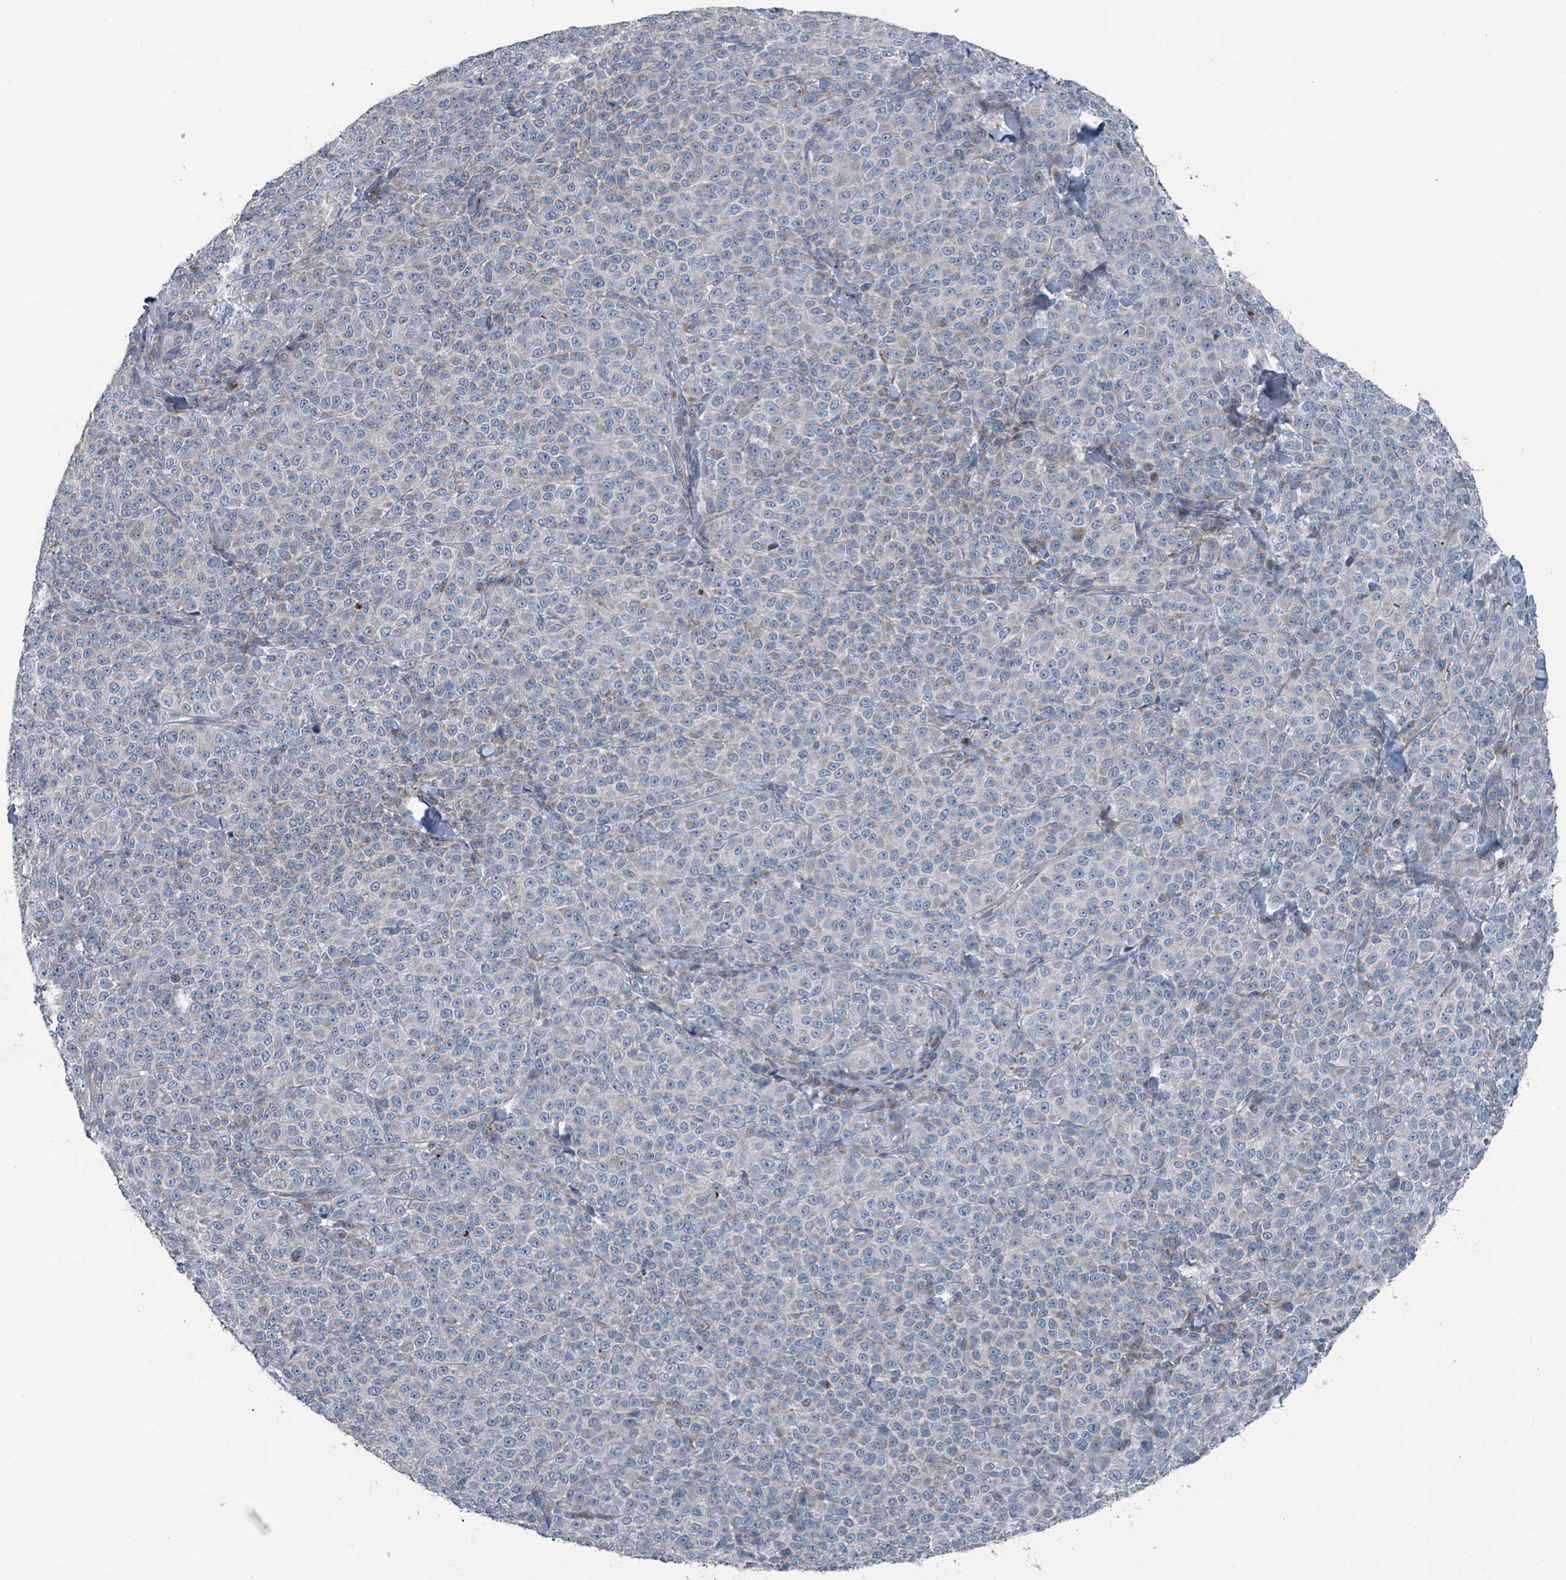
{"staining": {"intensity": "negative", "quantity": "none", "location": "none"}, "tissue": "melanoma", "cell_type": "Tumor cells", "image_type": "cancer", "snomed": [{"axis": "morphology", "description": "Normal tissue, NOS"}, {"axis": "morphology", "description": "Malignant melanoma, NOS"}, {"axis": "topography", "description": "Skin"}], "caption": "Melanoma stained for a protein using immunohistochemistry (IHC) shows no staining tumor cells.", "gene": "DIPK2A", "patient": {"sex": "female", "age": 34}}